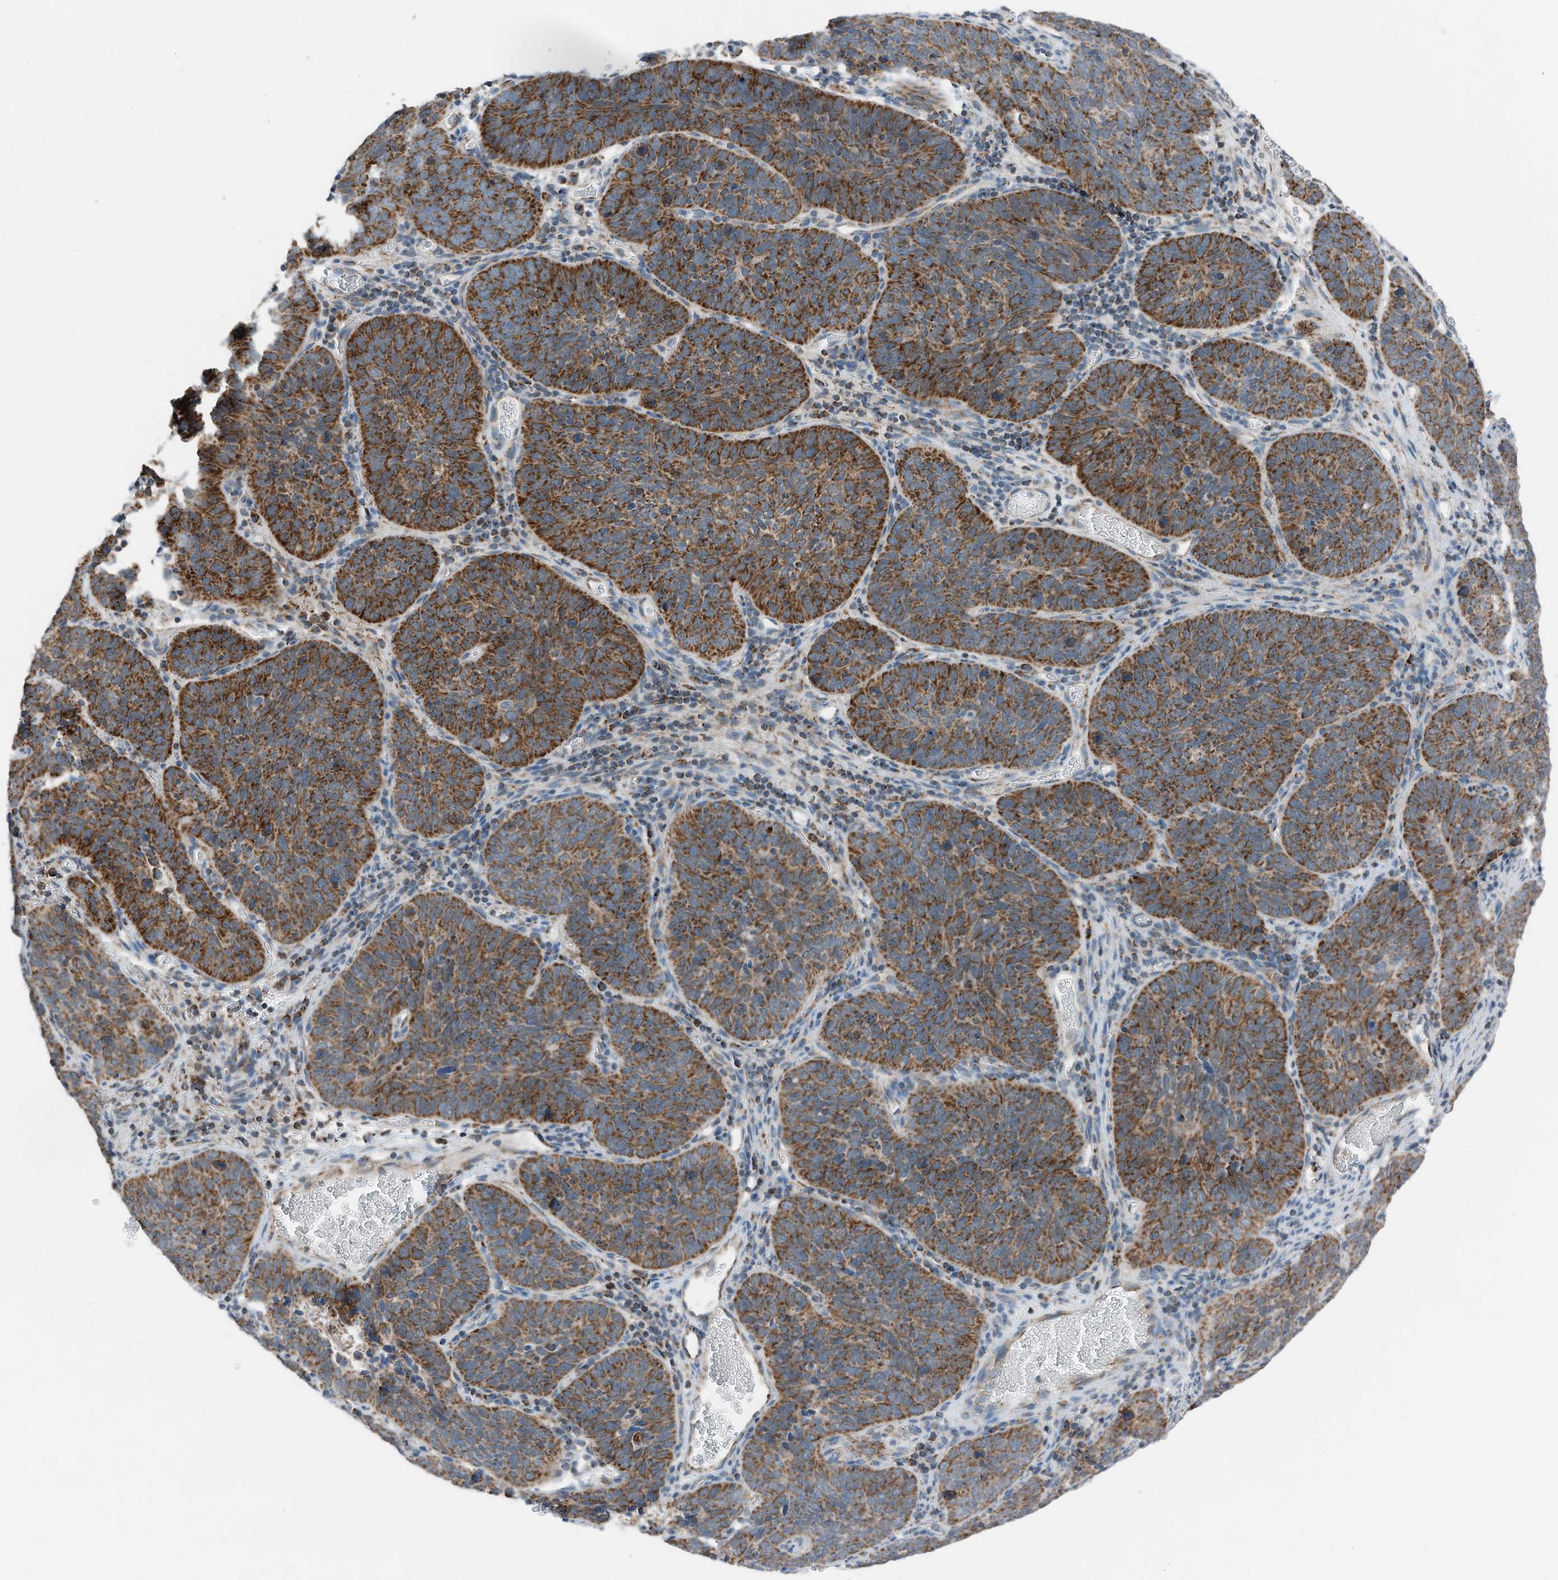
{"staining": {"intensity": "strong", "quantity": ">75%", "location": "cytoplasmic/membranous"}, "tissue": "cervical cancer", "cell_type": "Tumor cells", "image_type": "cancer", "snomed": [{"axis": "morphology", "description": "Squamous cell carcinoma, NOS"}, {"axis": "topography", "description": "Cervix"}], "caption": "This is an image of immunohistochemistry staining of squamous cell carcinoma (cervical), which shows strong staining in the cytoplasmic/membranous of tumor cells.", "gene": "RMND1", "patient": {"sex": "female", "age": 60}}